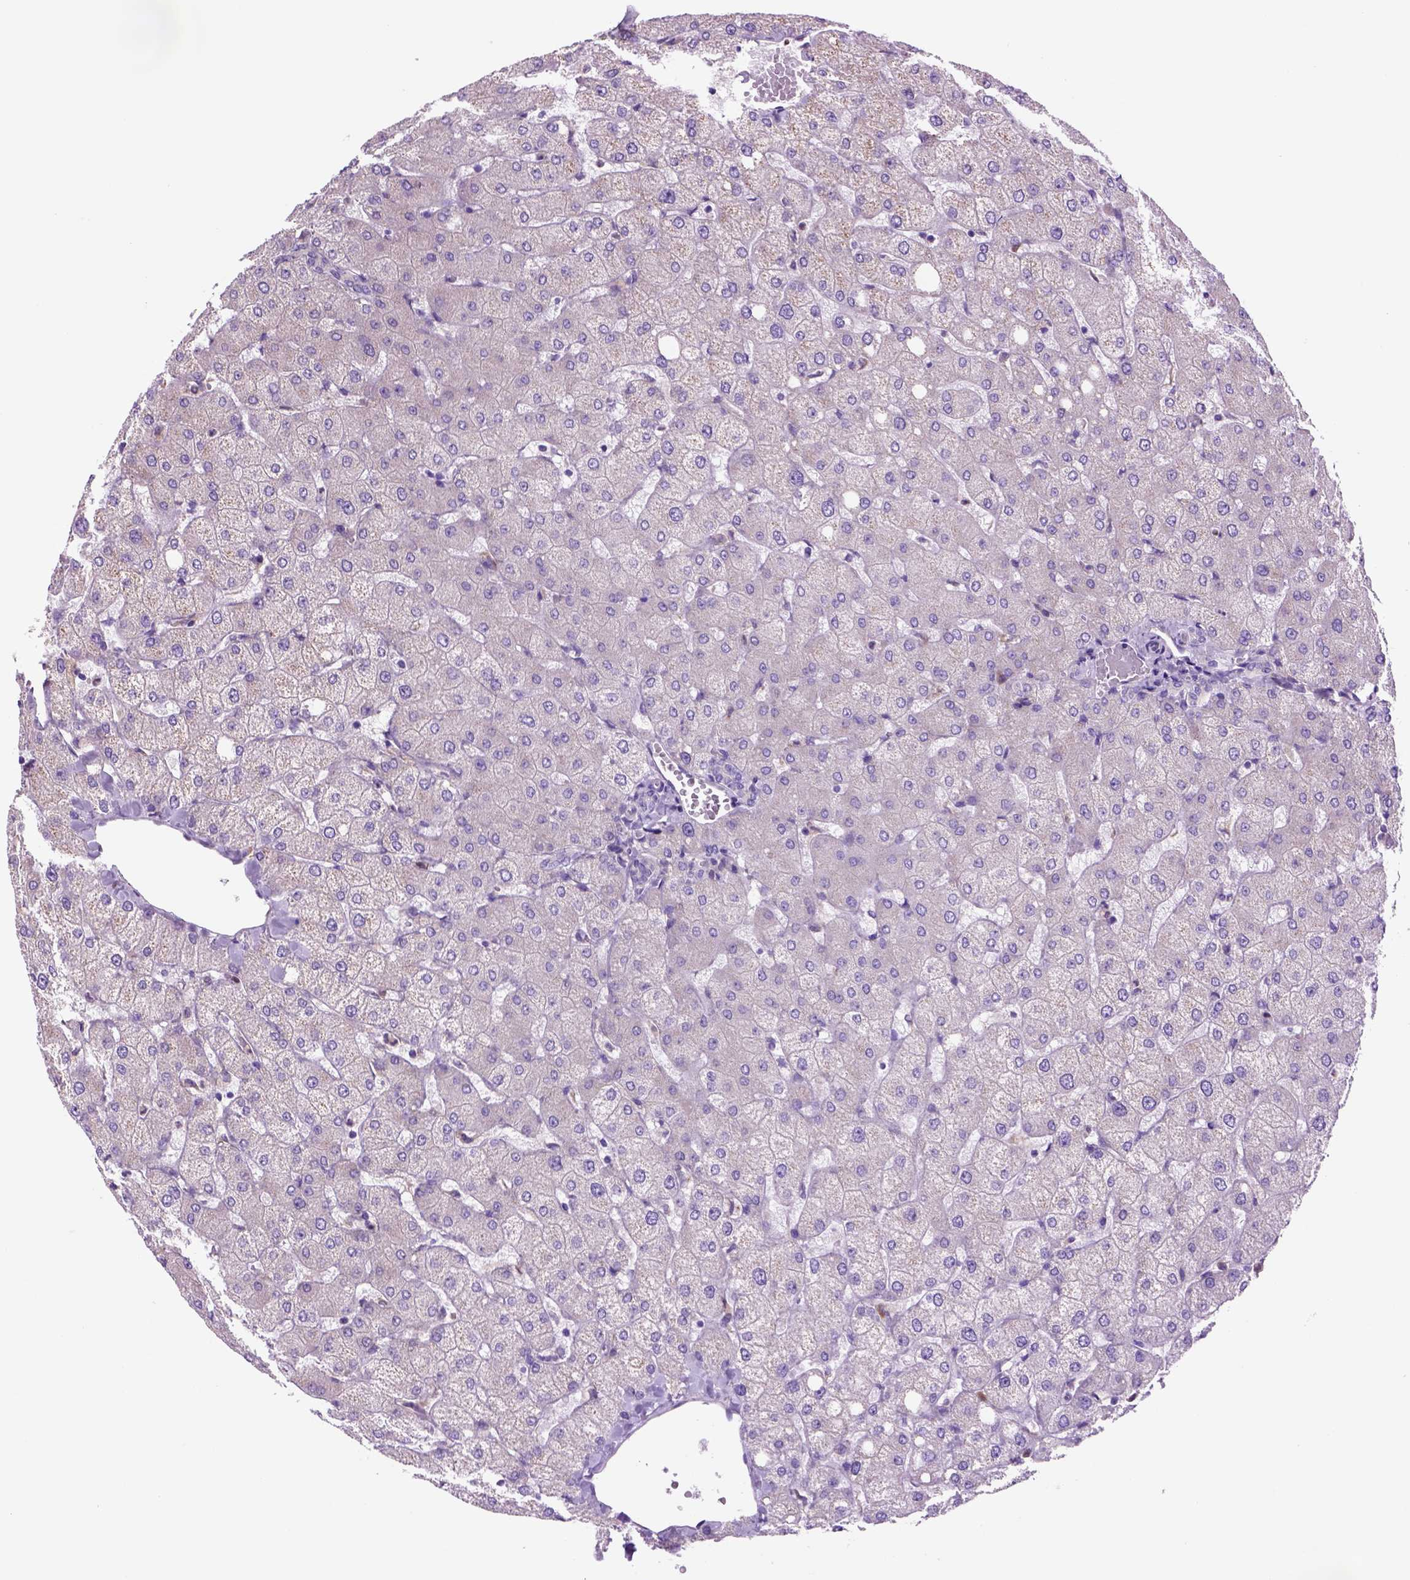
{"staining": {"intensity": "negative", "quantity": "none", "location": "none"}, "tissue": "liver", "cell_type": "Cholangiocytes", "image_type": "normal", "snomed": [{"axis": "morphology", "description": "Normal tissue, NOS"}, {"axis": "topography", "description": "Liver"}], "caption": "Cholangiocytes show no significant protein positivity in normal liver. (DAB (3,3'-diaminobenzidine) immunohistochemistry (IHC), high magnification).", "gene": "PIAS3", "patient": {"sex": "female", "age": 54}}